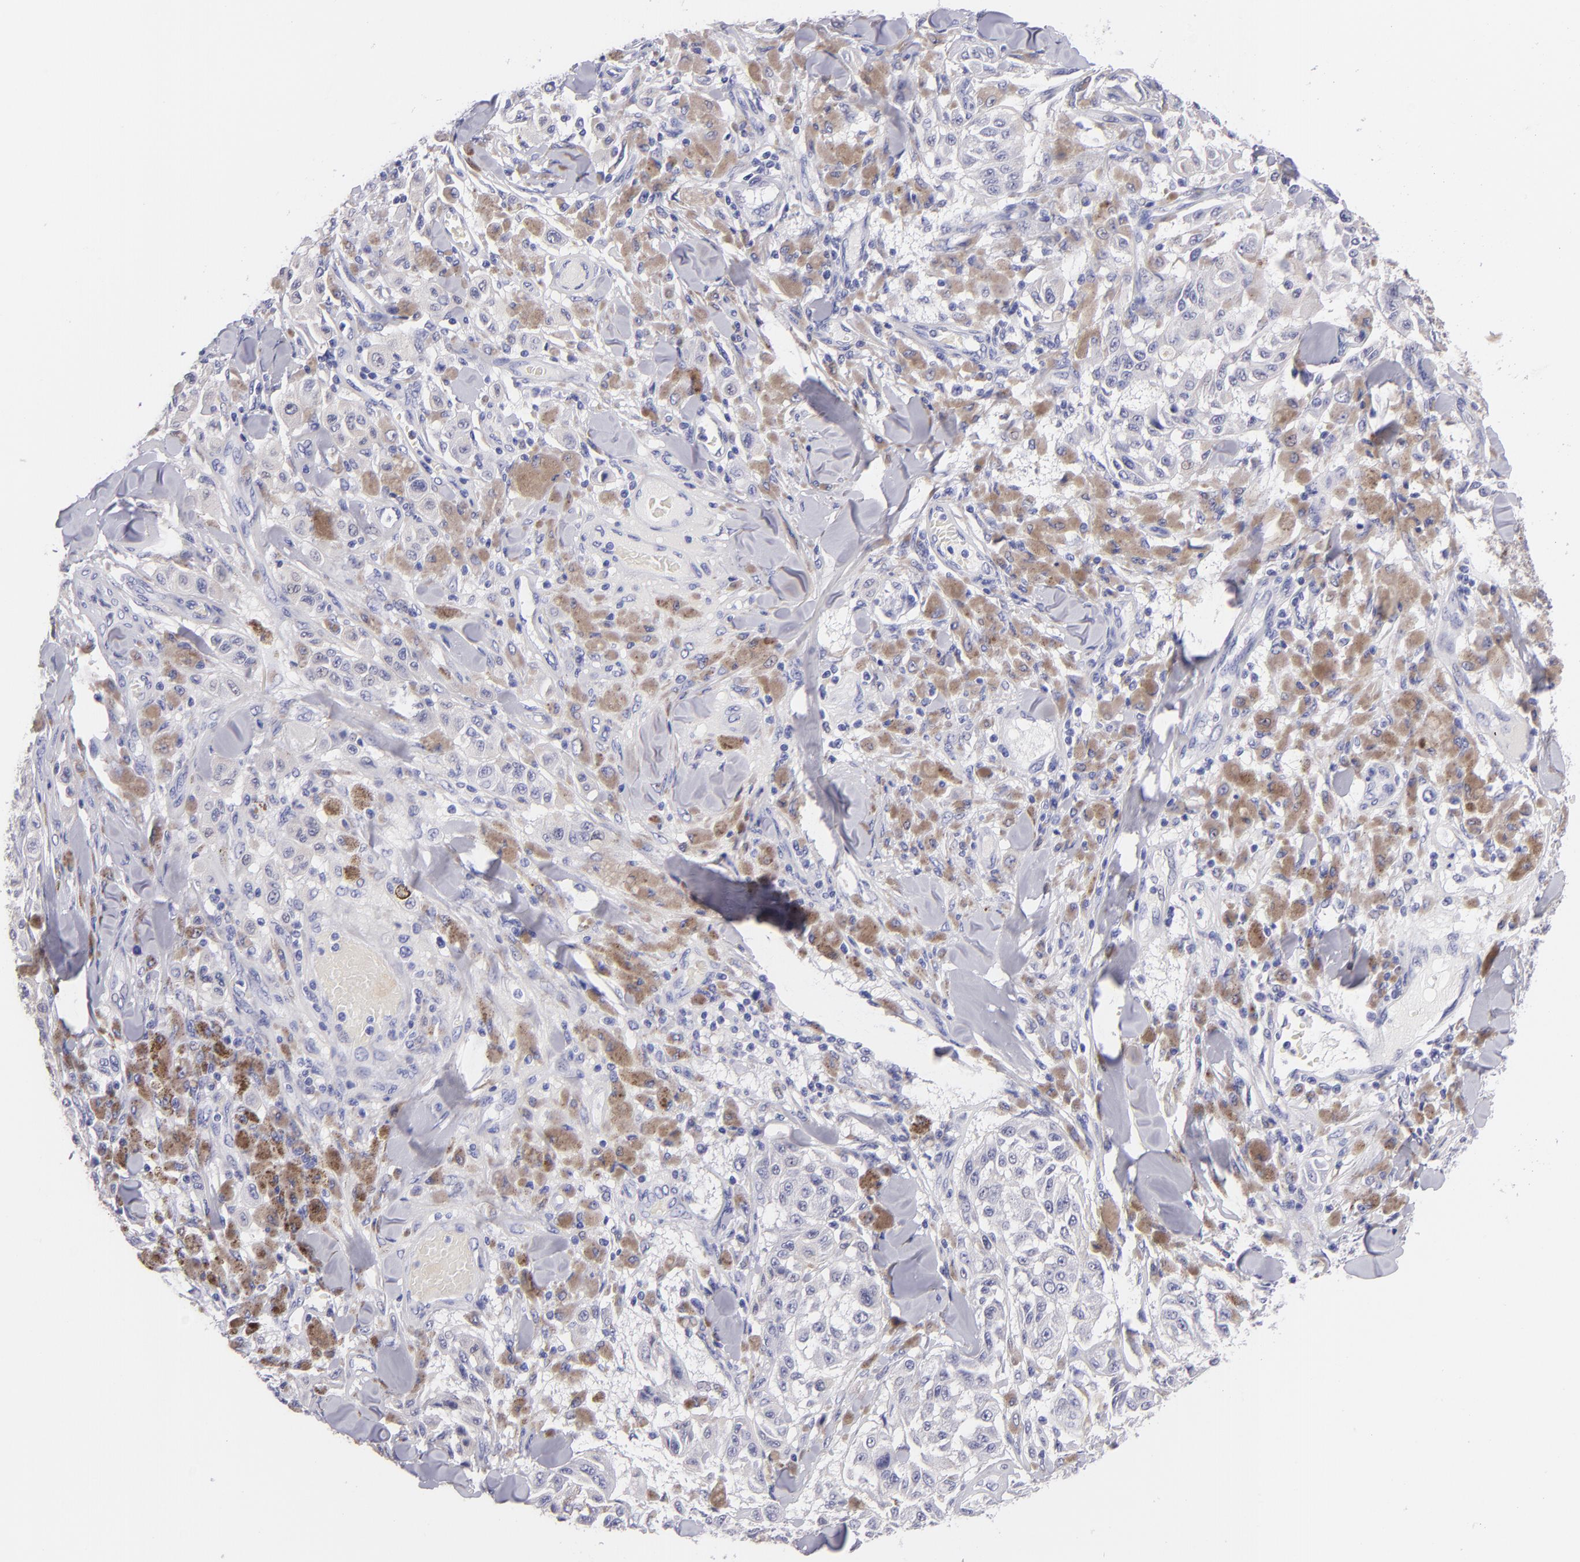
{"staining": {"intensity": "negative", "quantity": "none", "location": "none"}, "tissue": "melanoma", "cell_type": "Tumor cells", "image_type": "cancer", "snomed": [{"axis": "morphology", "description": "Malignant melanoma, NOS"}, {"axis": "topography", "description": "Skin"}], "caption": "An immunohistochemistry (IHC) micrograph of malignant melanoma is shown. There is no staining in tumor cells of malignant melanoma.", "gene": "CNP", "patient": {"sex": "female", "age": 64}}